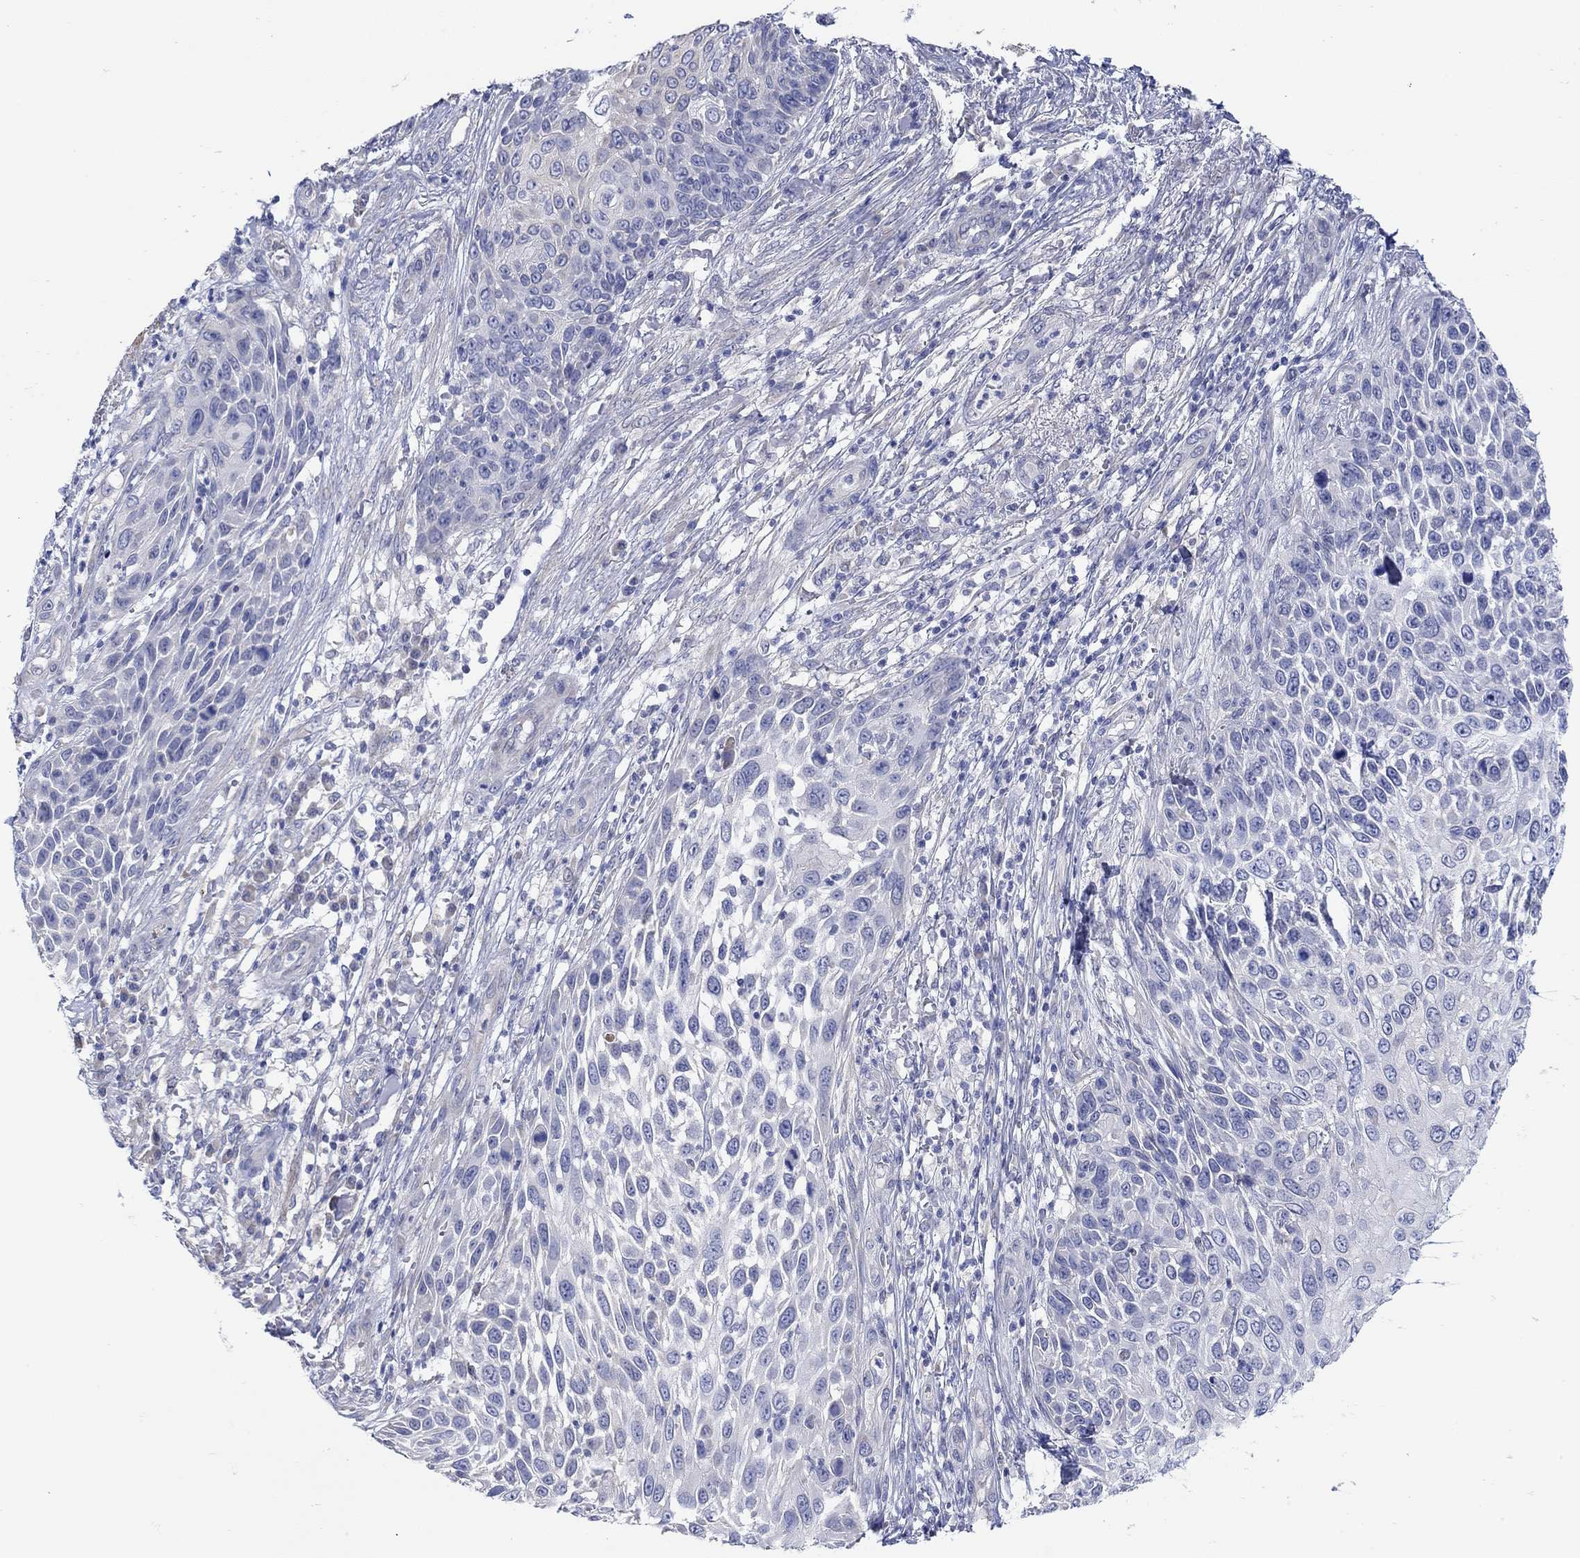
{"staining": {"intensity": "negative", "quantity": "none", "location": "none"}, "tissue": "skin cancer", "cell_type": "Tumor cells", "image_type": "cancer", "snomed": [{"axis": "morphology", "description": "Squamous cell carcinoma, NOS"}, {"axis": "topography", "description": "Skin"}], "caption": "High magnification brightfield microscopy of skin cancer stained with DAB (3,3'-diaminobenzidine) (brown) and counterstained with hematoxylin (blue): tumor cells show no significant staining. Brightfield microscopy of immunohistochemistry stained with DAB (3,3'-diaminobenzidine) (brown) and hematoxylin (blue), captured at high magnification.", "gene": "KRT222", "patient": {"sex": "male", "age": 92}}